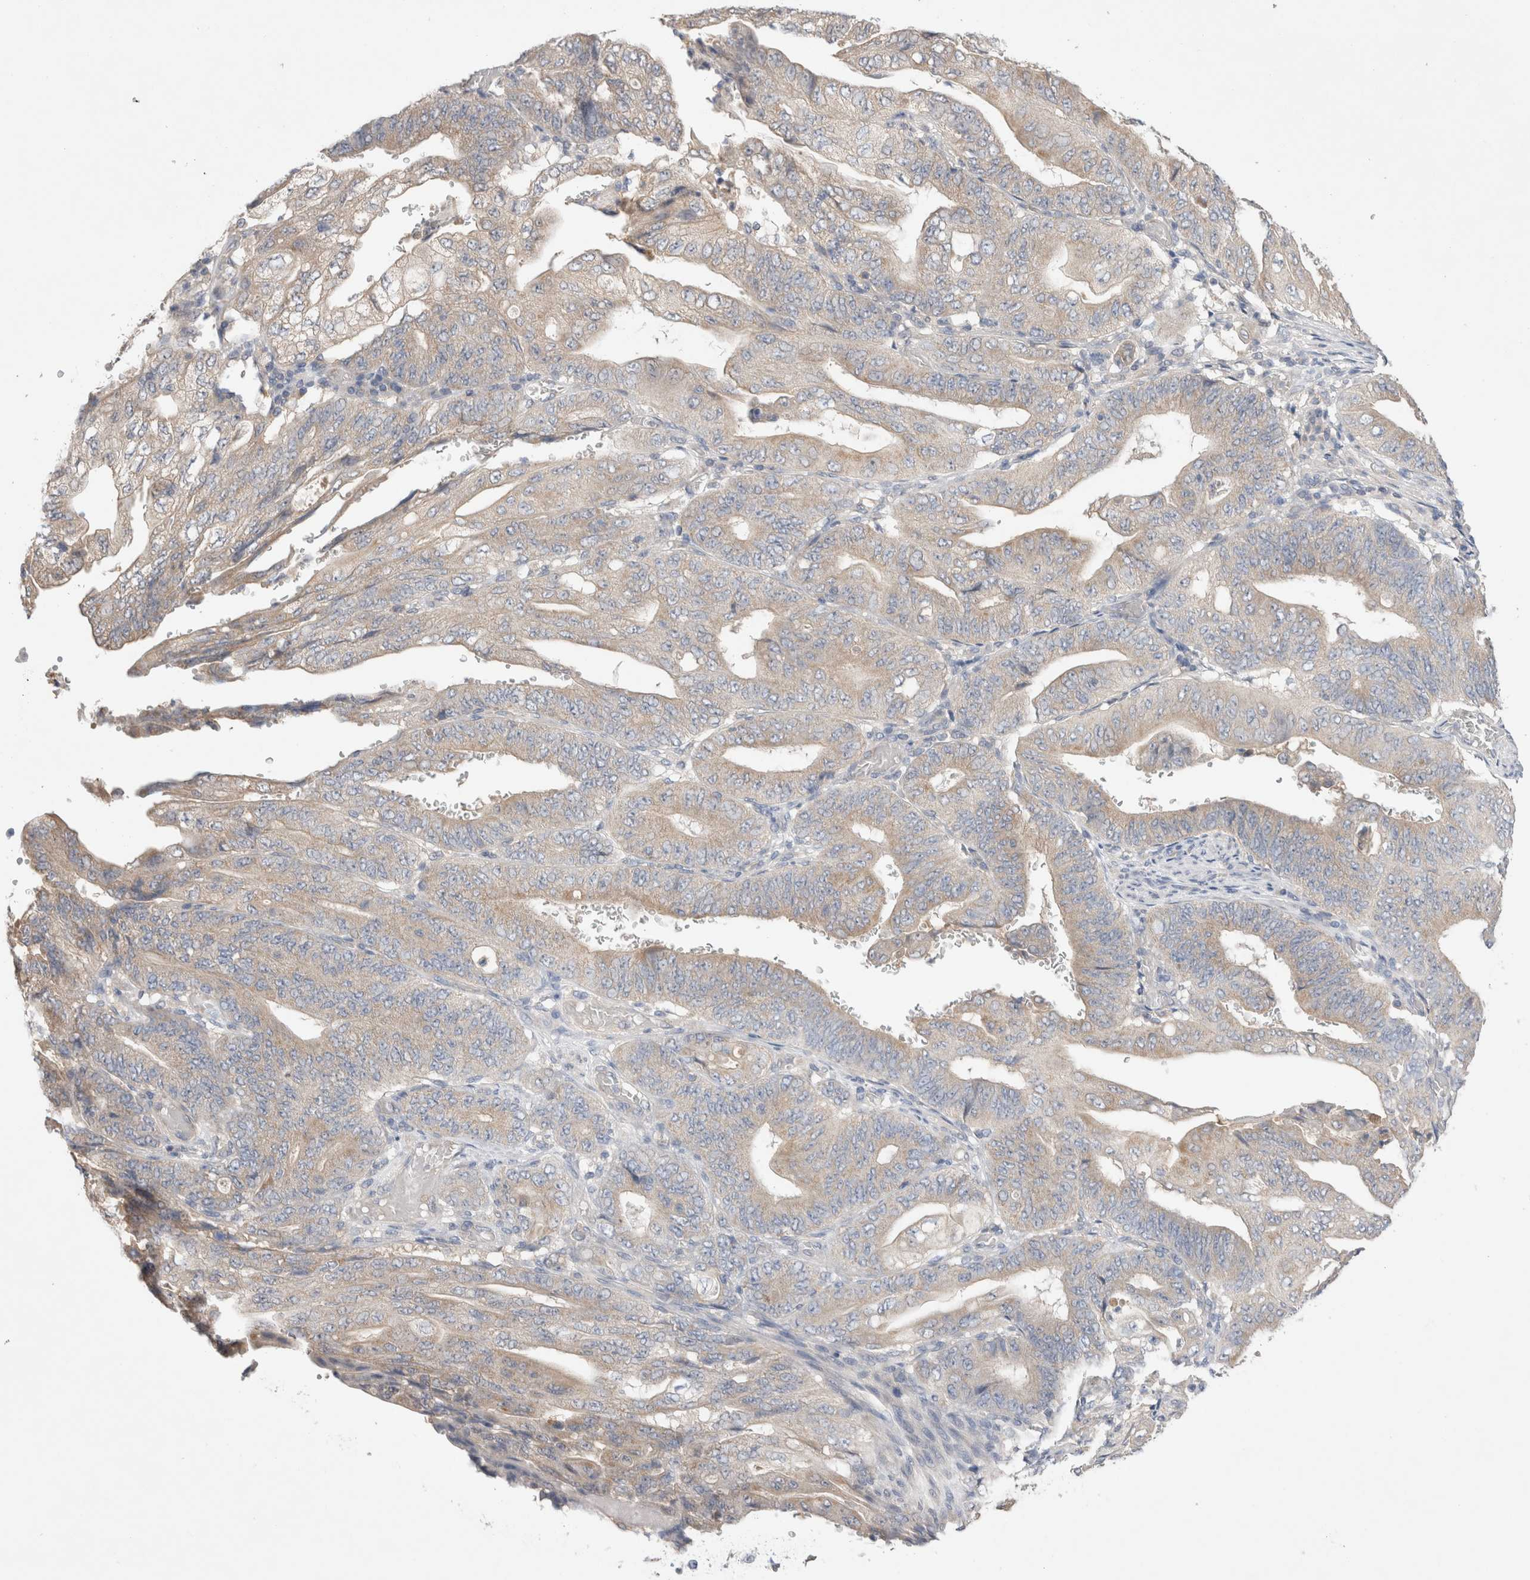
{"staining": {"intensity": "negative", "quantity": "none", "location": "none"}, "tissue": "stomach cancer", "cell_type": "Tumor cells", "image_type": "cancer", "snomed": [{"axis": "morphology", "description": "Adenocarcinoma, NOS"}, {"axis": "topography", "description": "Stomach"}], "caption": "Stomach adenocarcinoma was stained to show a protein in brown. There is no significant staining in tumor cells.", "gene": "IFT74", "patient": {"sex": "female", "age": 73}}